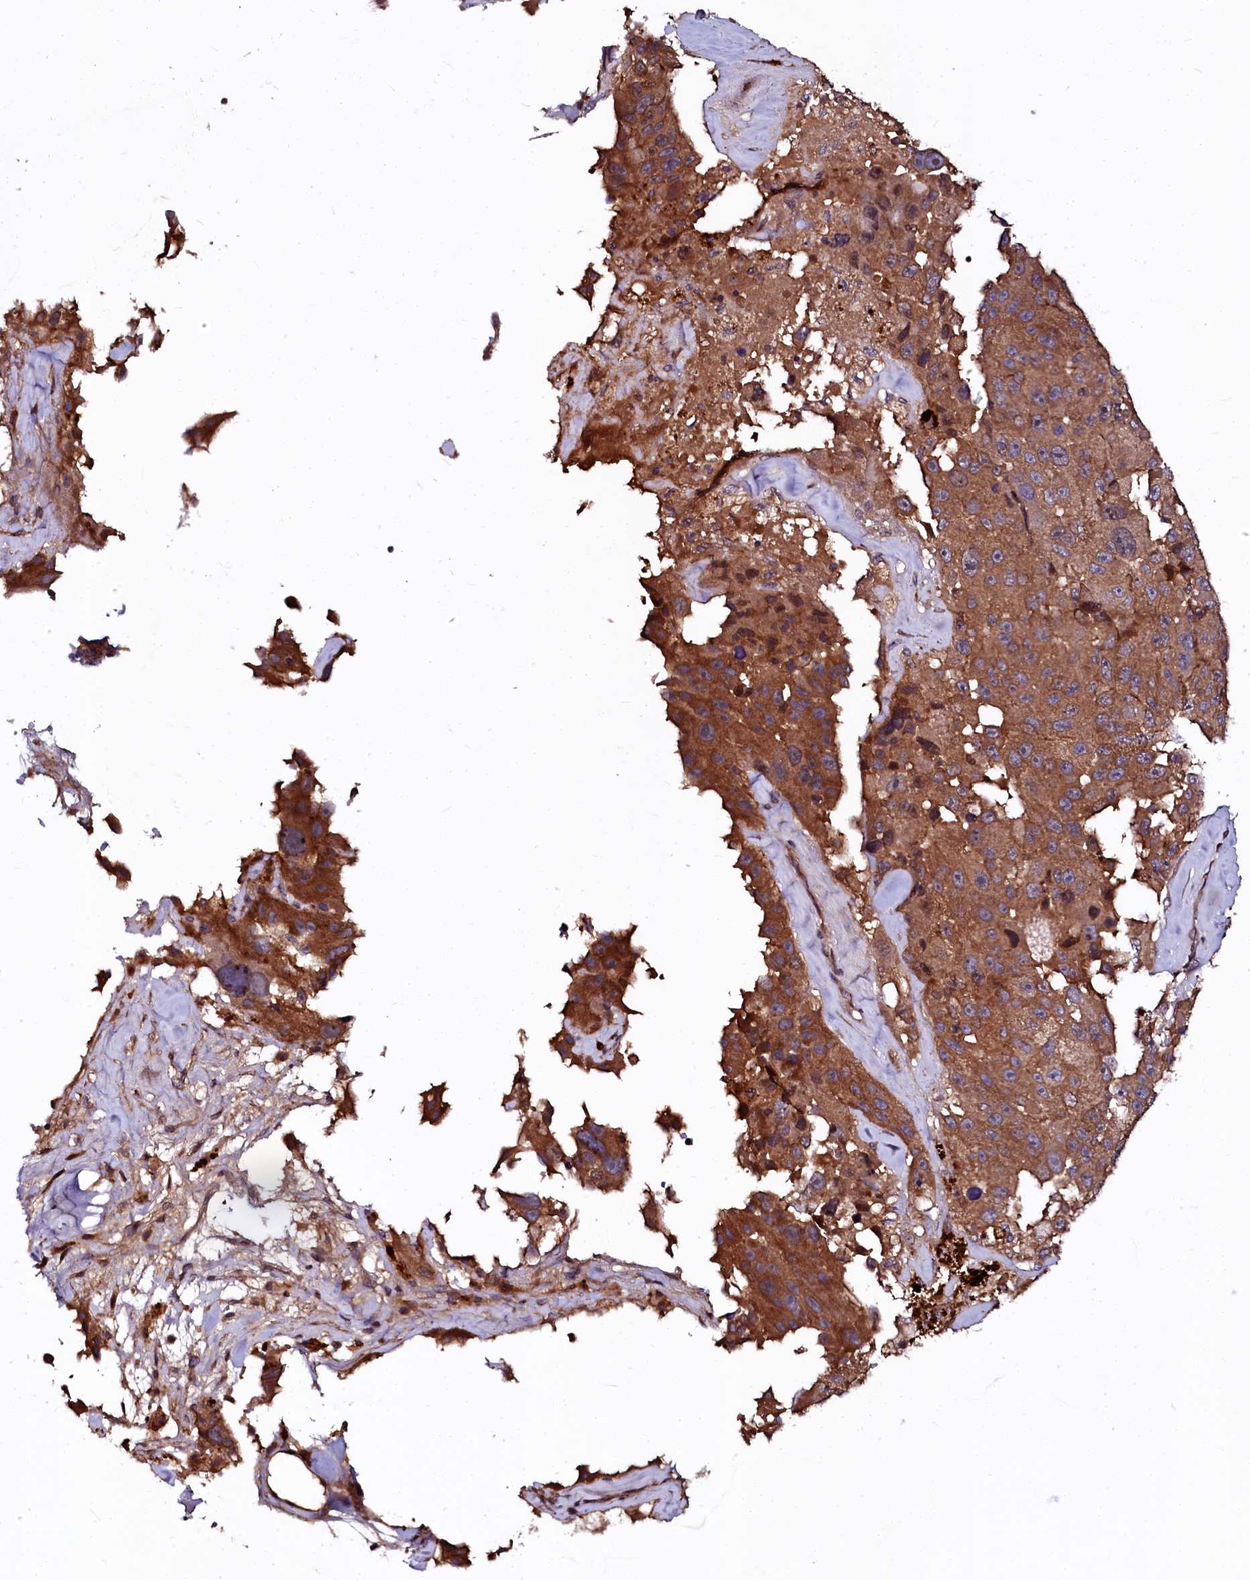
{"staining": {"intensity": "moderate", "quantity": ">75%", "location": "cytoplasmic/membranous"}, "tissue": "melanoma", "cell_type": "Tumor cells", "image_type": "cancer", "snomed": [{"axis": "morphology", "description": "Malignant melanoma, Metastatic site"}, {"axis": "topography", "description": "Lymph node"}], "caption": "Tumor cells reveal moderate cytoplasmic/membranous positivity in approximately >75% of cells in melanoma.", "gene": "N4BP1", "patient": {"sex": "male", "age": 62}}